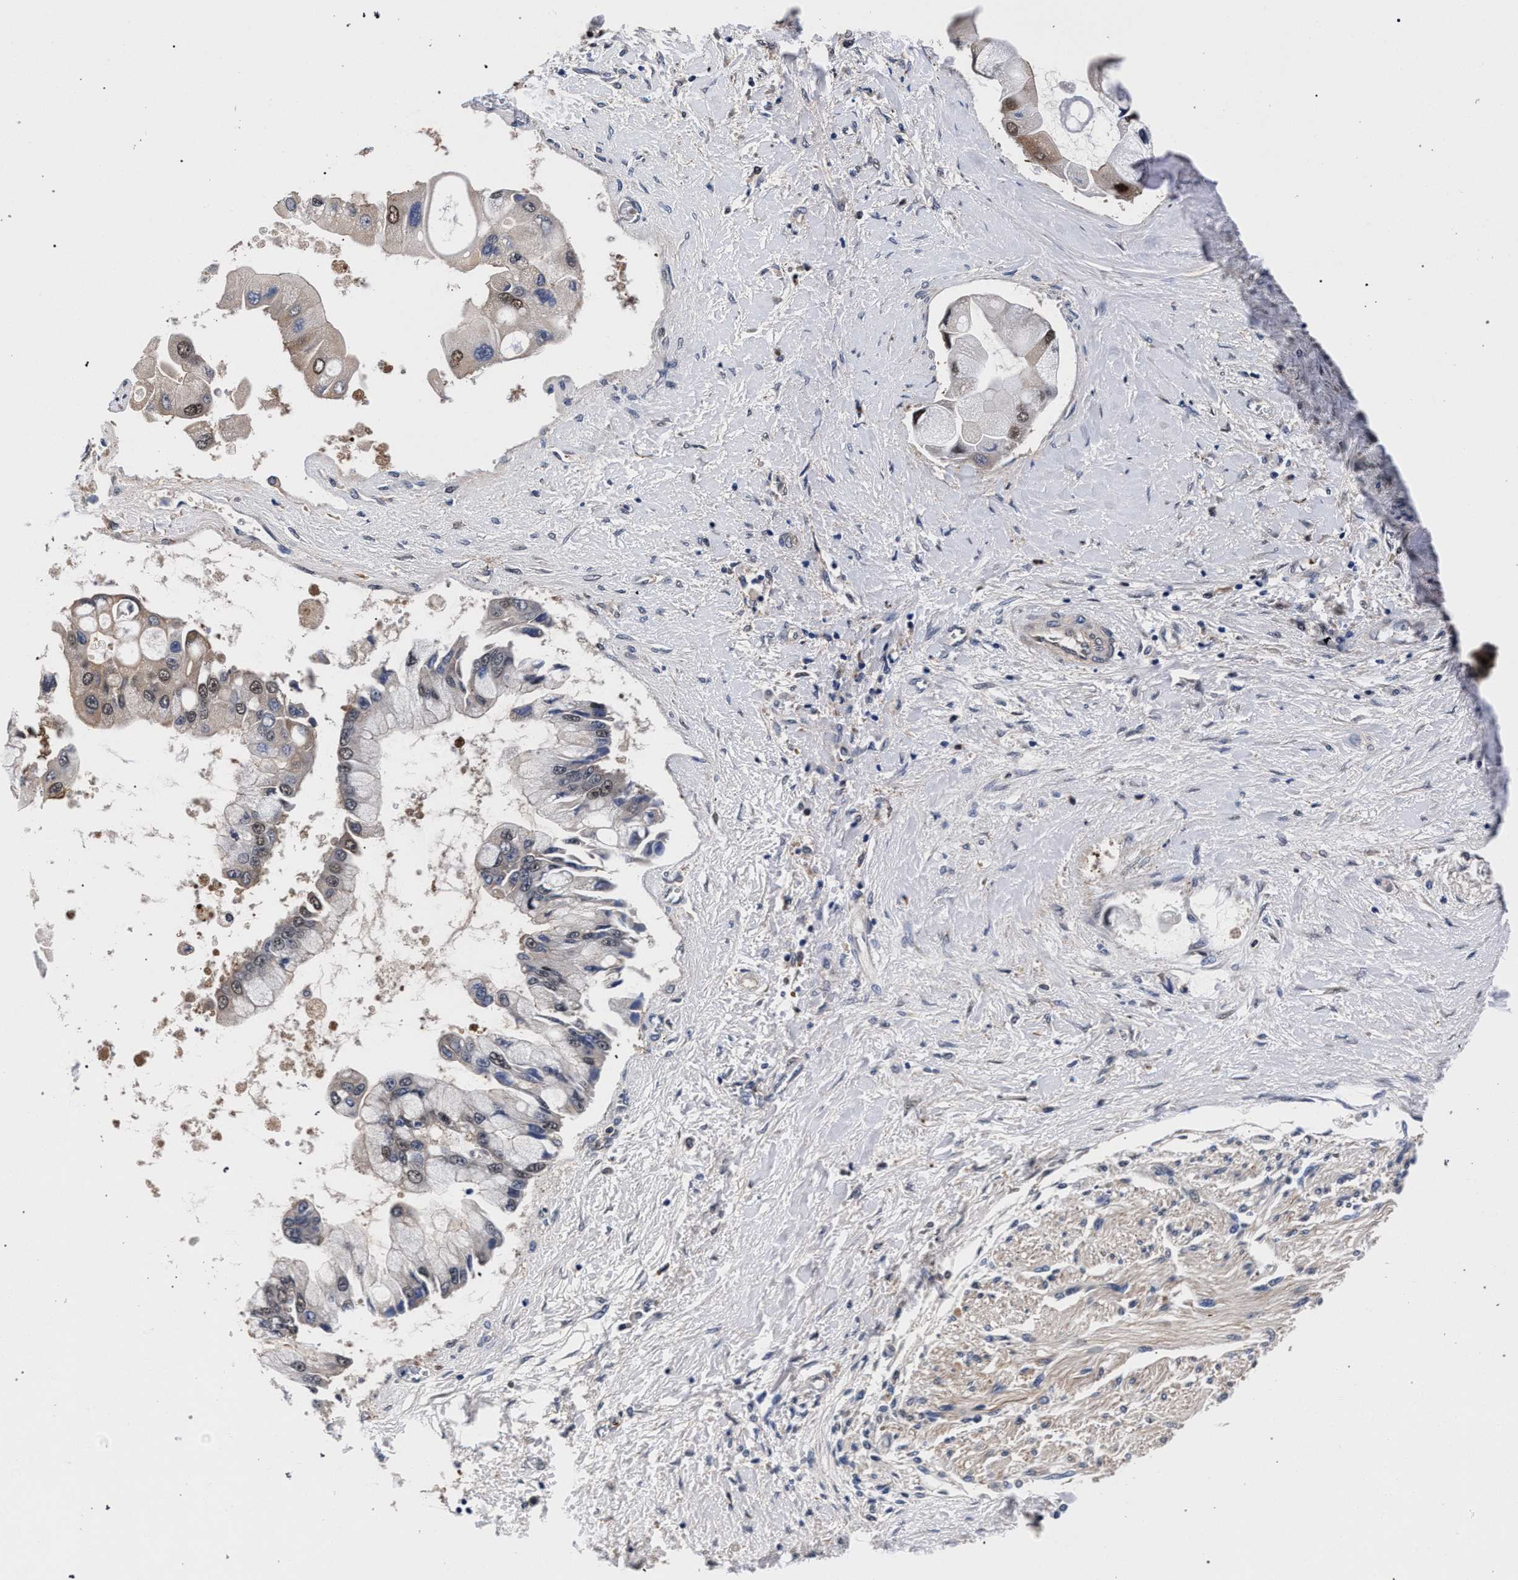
{"staining": {"intensity": "weak", "quantity": "<25%", "location": "nuclear"}, "tissue": "liver cancer", "cell_type": "Tumor cells", "image_type": "cancer", "snomed": [{"axis": "morphology", "description": "Cholangiocarcinoma"}, {"axis": "topography", "description": "Liver"}], "caption": "The image displays no significant expression in tumor cells of cholangiocarcinoma (liver).", "gene": "ZNF462", "patient": {"sex": "male", "age": 50}}